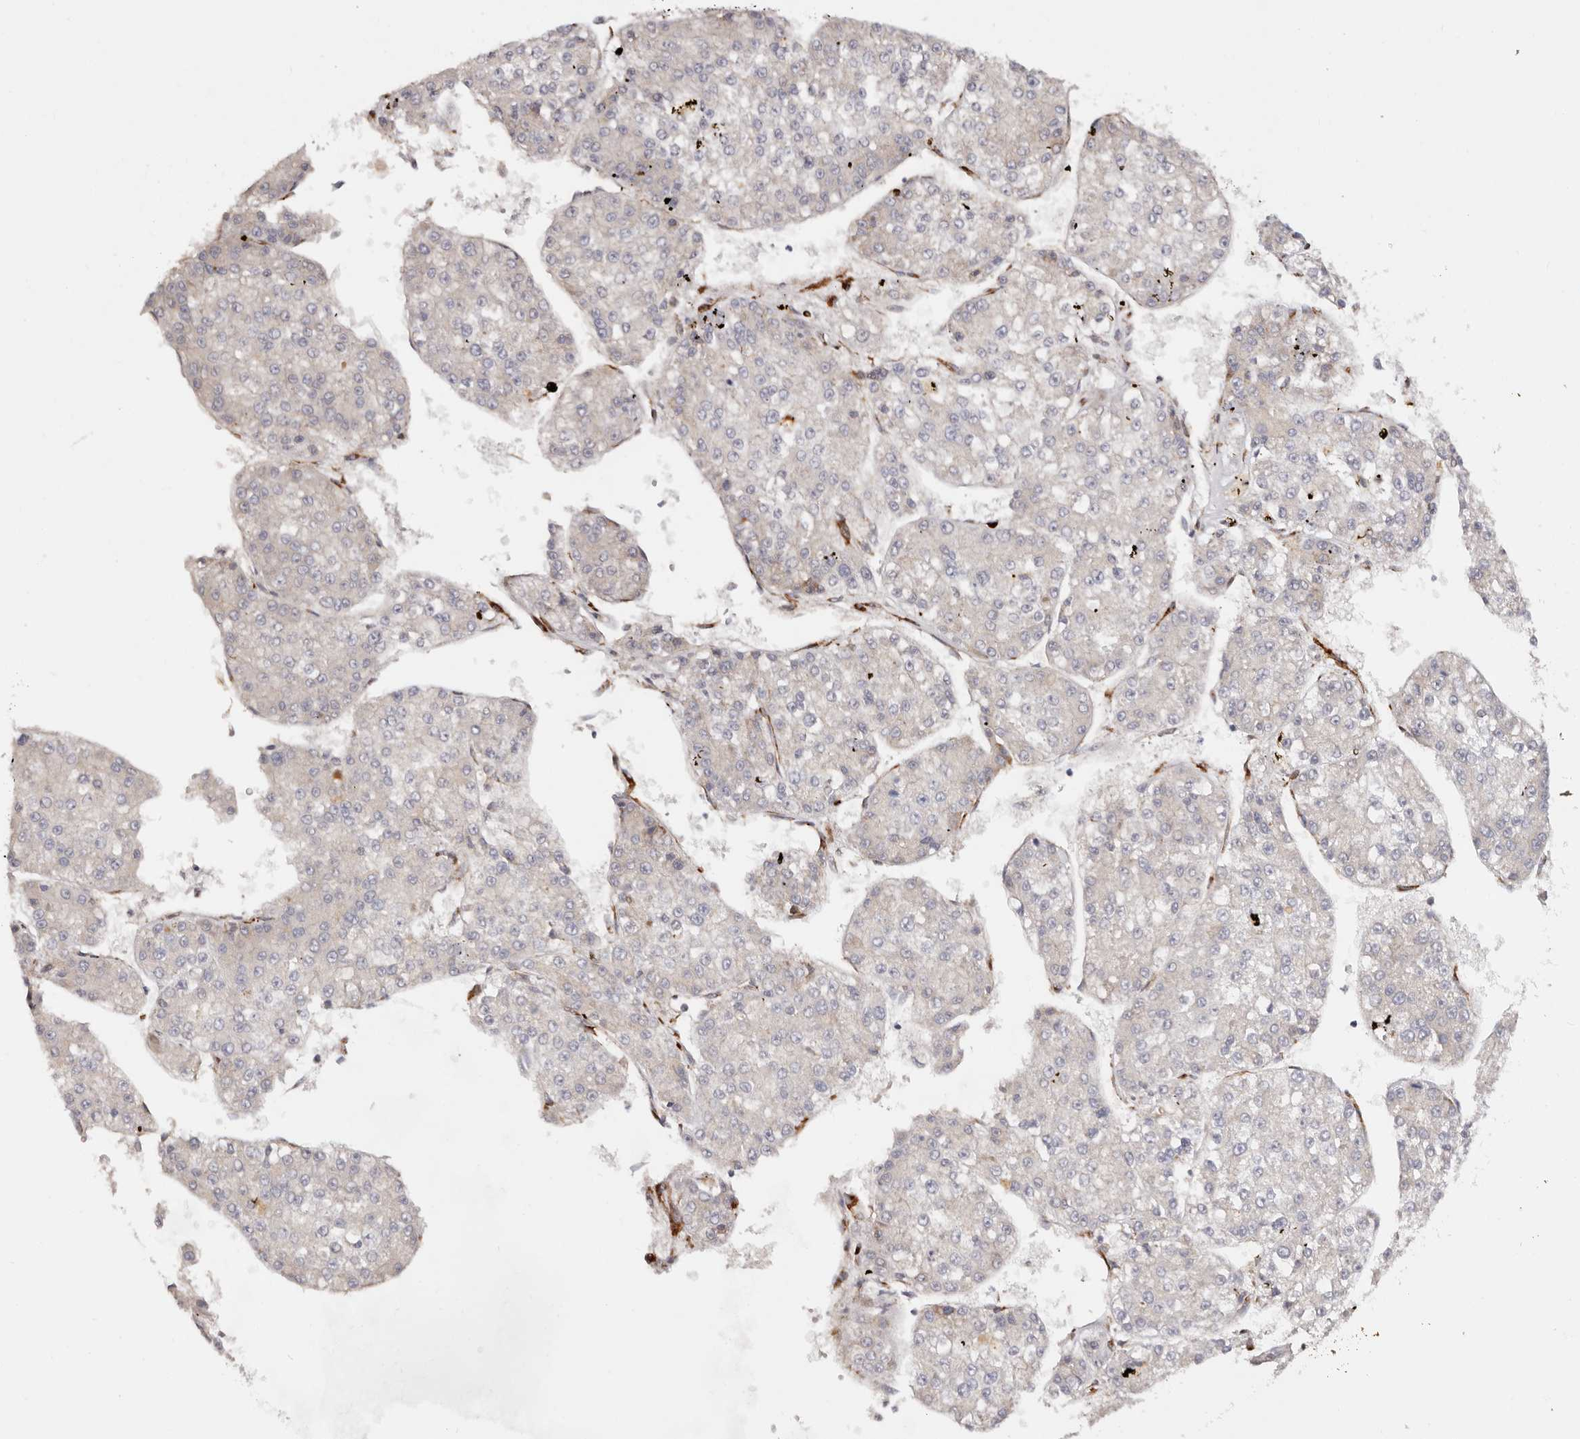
{"staining": {"intensity": "negative", "quantity": "none", "location": "none"}, "tissue": "liver cancer", "cell_type": "Tumor cells", "image_type": "cancer", "snomed": [{"axis": "morphology", "description": "Carcinoma, Hepatocellular, NOS"}, {"axis": "topography", "description": "Liver"}], "caption": "This is an immunohistochemistry photomicrograph of human hepatocellular carcinoma (liver). There is no positivity in tumor cells.", "gene": "BCL2L15", "patient": {"sex": "female", "age": 73}}